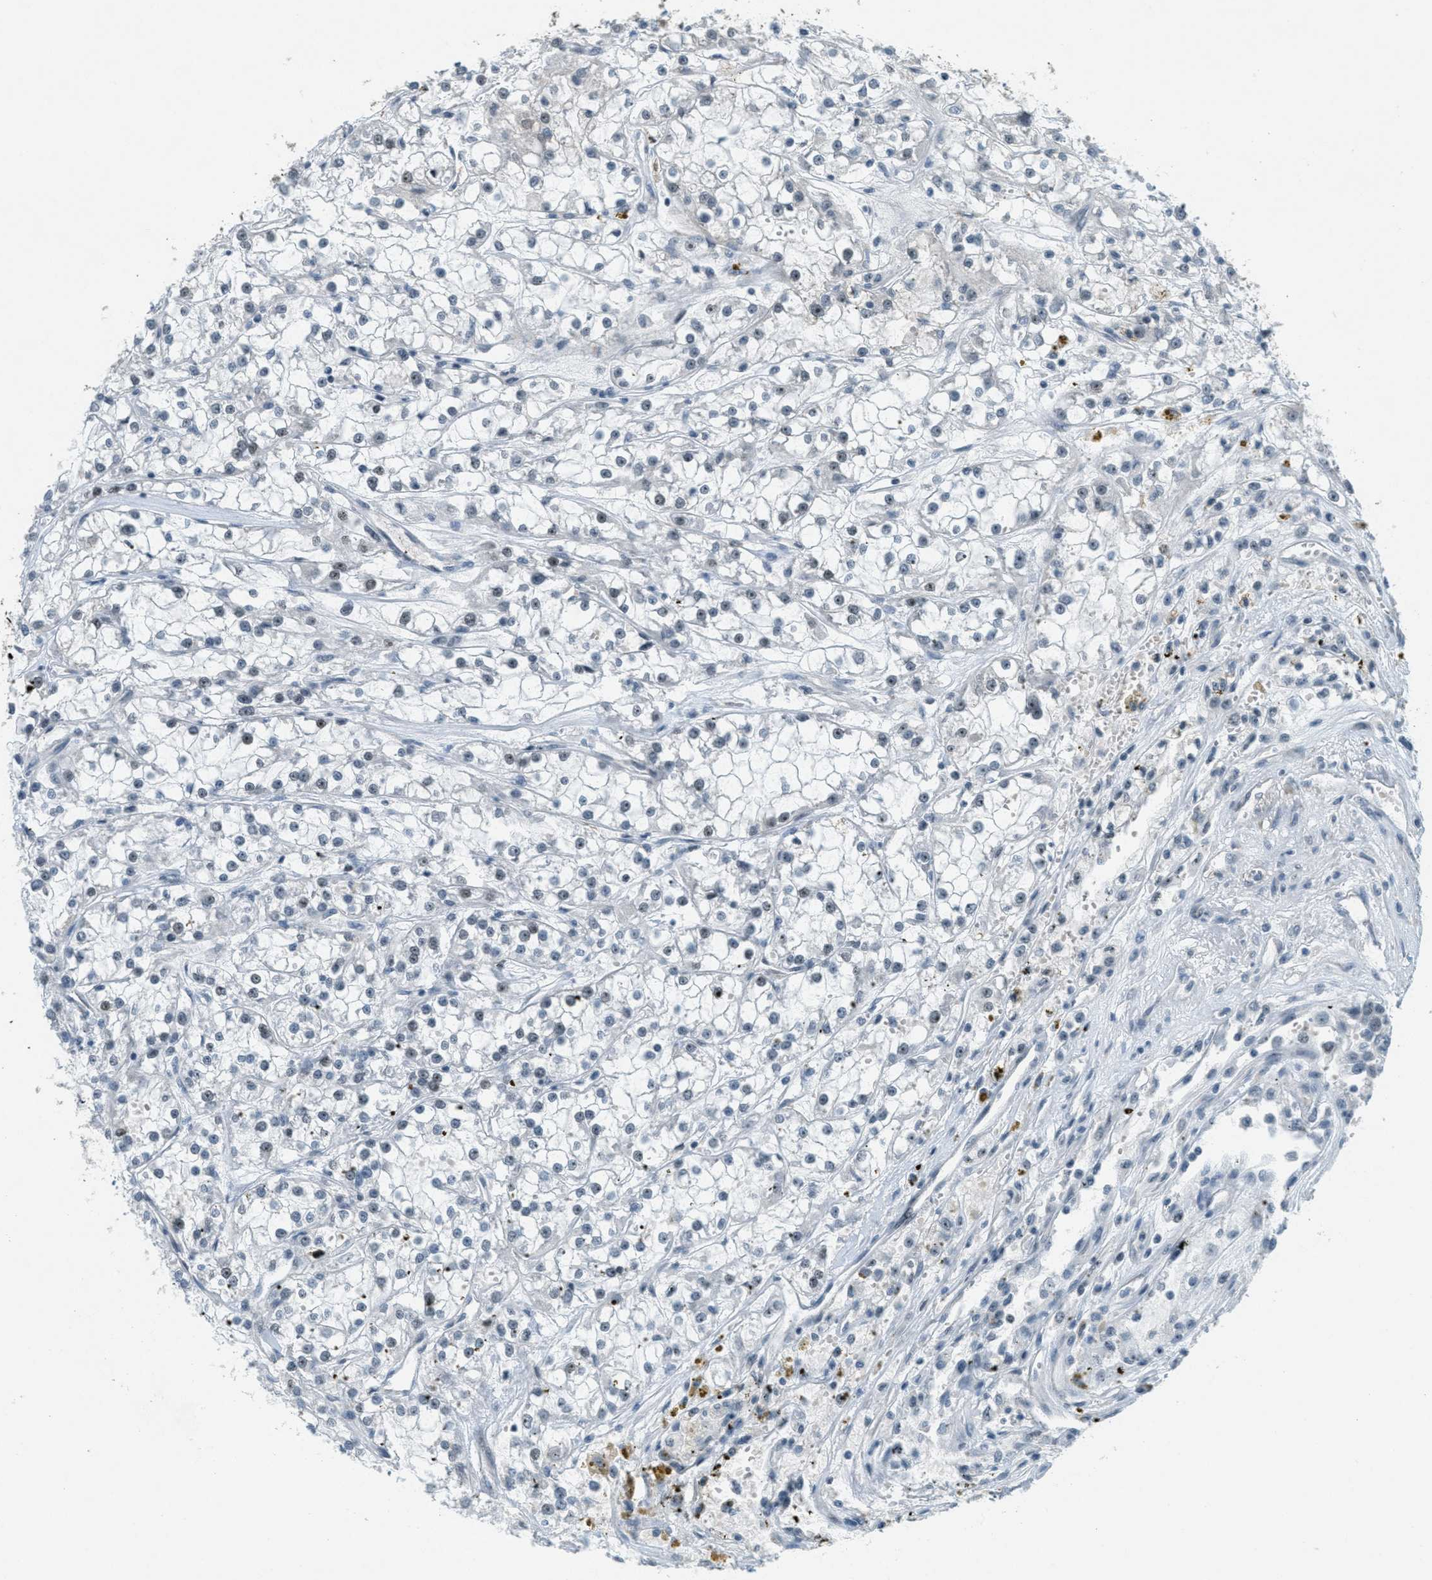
{"staining": {"intensity": "weak", "quantity": "<25%", "location": "nuclear"}, "tissue": "renal cancer", "cell_type": "Tumor cells", "image_type": "cancer", "snomed": [{"axis": "morphology", "description": "Adenocarcinoma, NOS"}, {"axis": "topography", "description": "Kidney"}], "caption": "Immunohistochemistry (IHC) micrograph of human adenocarcinoma (renal) stained for a protein (brown), which reveals no staining in tumor cells.", "gene": "DDX47", "patient": {"sex": "female", "age": 52}}